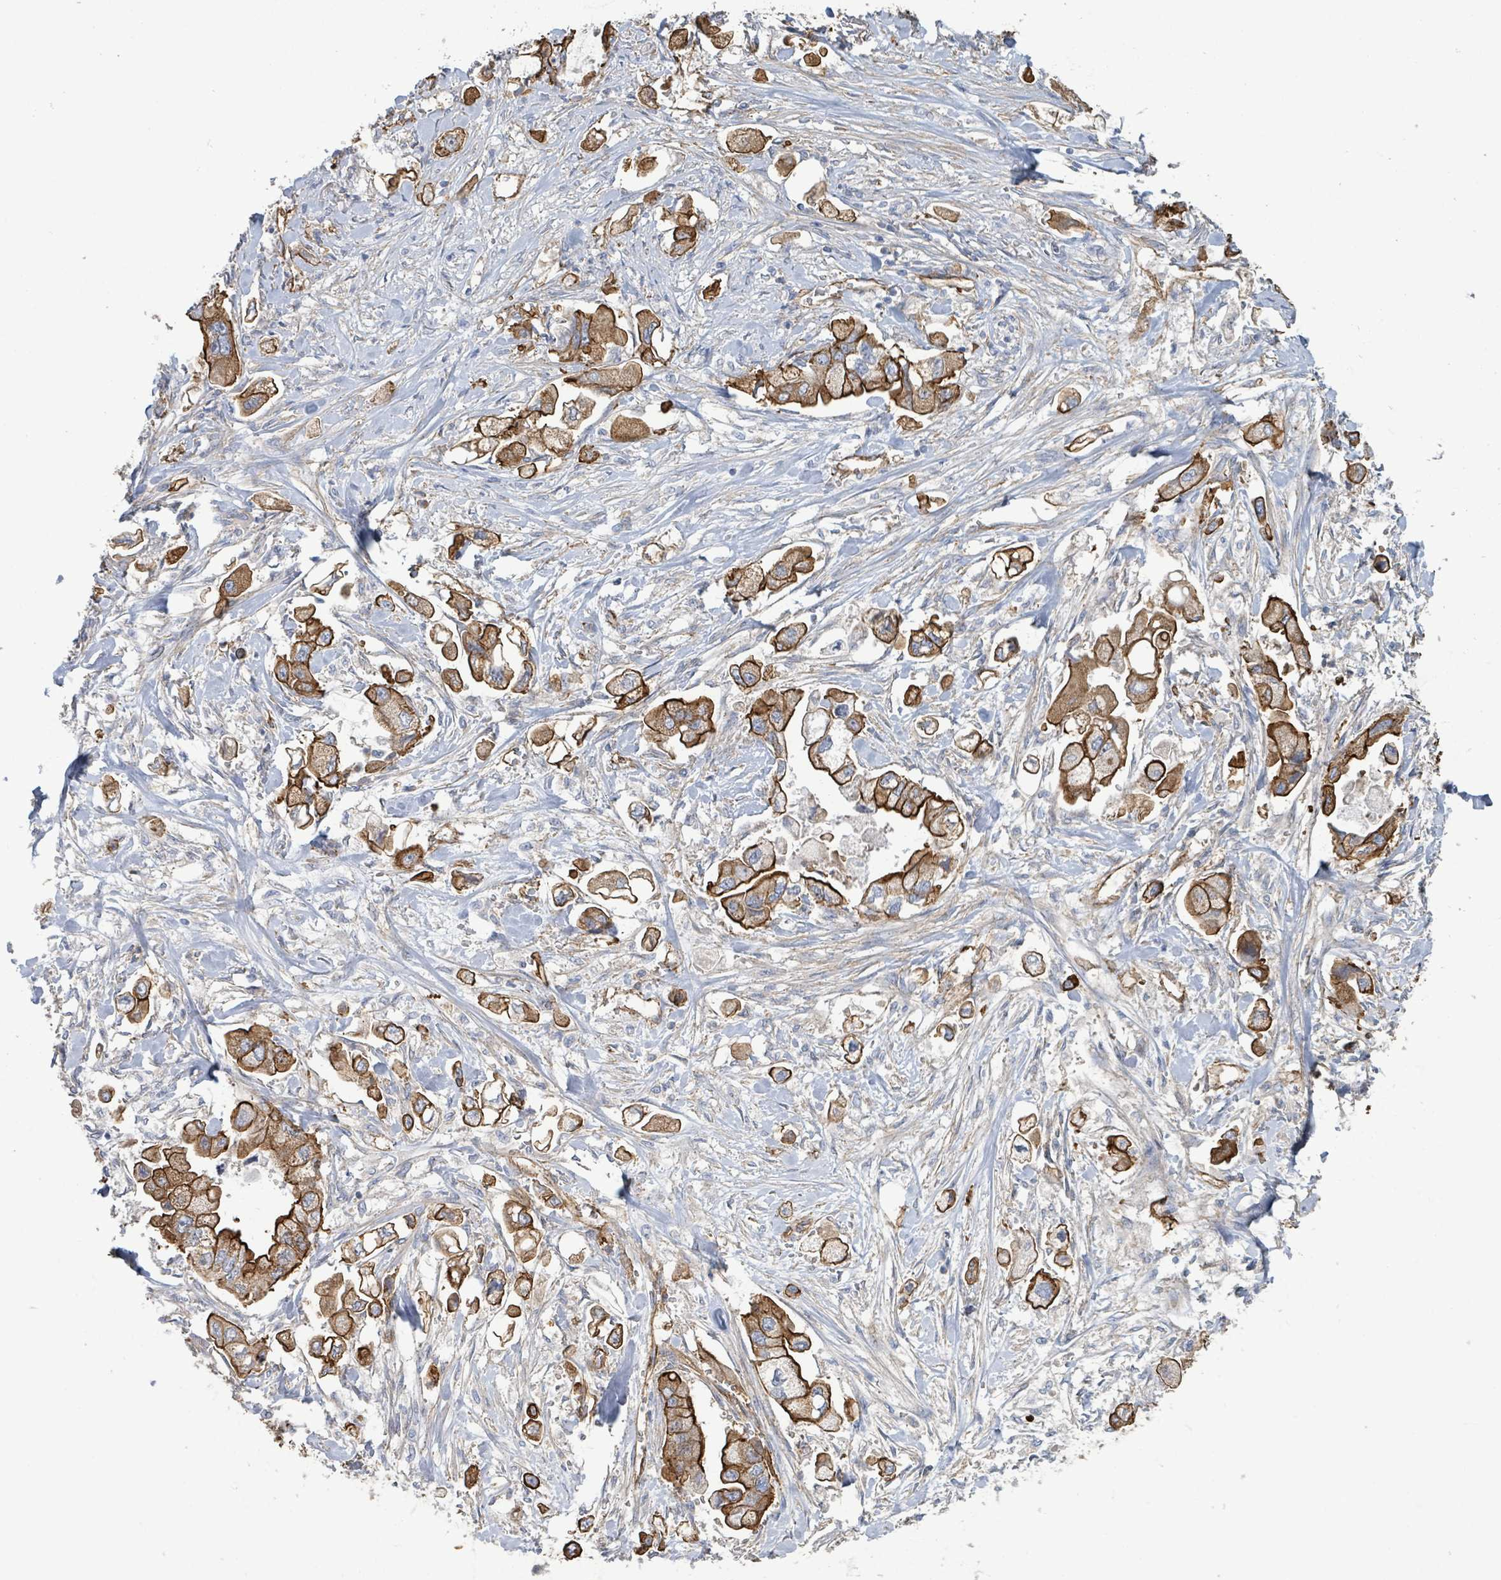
{"staining": {"intensity": "strong", "quantity": ">75%", "location": "cytoplasmic/membranous"}, "tissue": "stomach cancer", "cell_type": "Tumor cells", "image_type": "cancer", "snomed": [{"axis": "morphology", "description": "Adenocarcinoma, NOS"}, {"axis": "topography", "description": "Stomach"}], "caption": "Immunohistochemical staining of human adenocarcinoma (stomach) exhibits high levels of strong cytoplasmic/membranous protein expression in approximately >75% of tumor cells.", "gene": "LDOC1", "patient": {"sex": "male", "age": 62}}